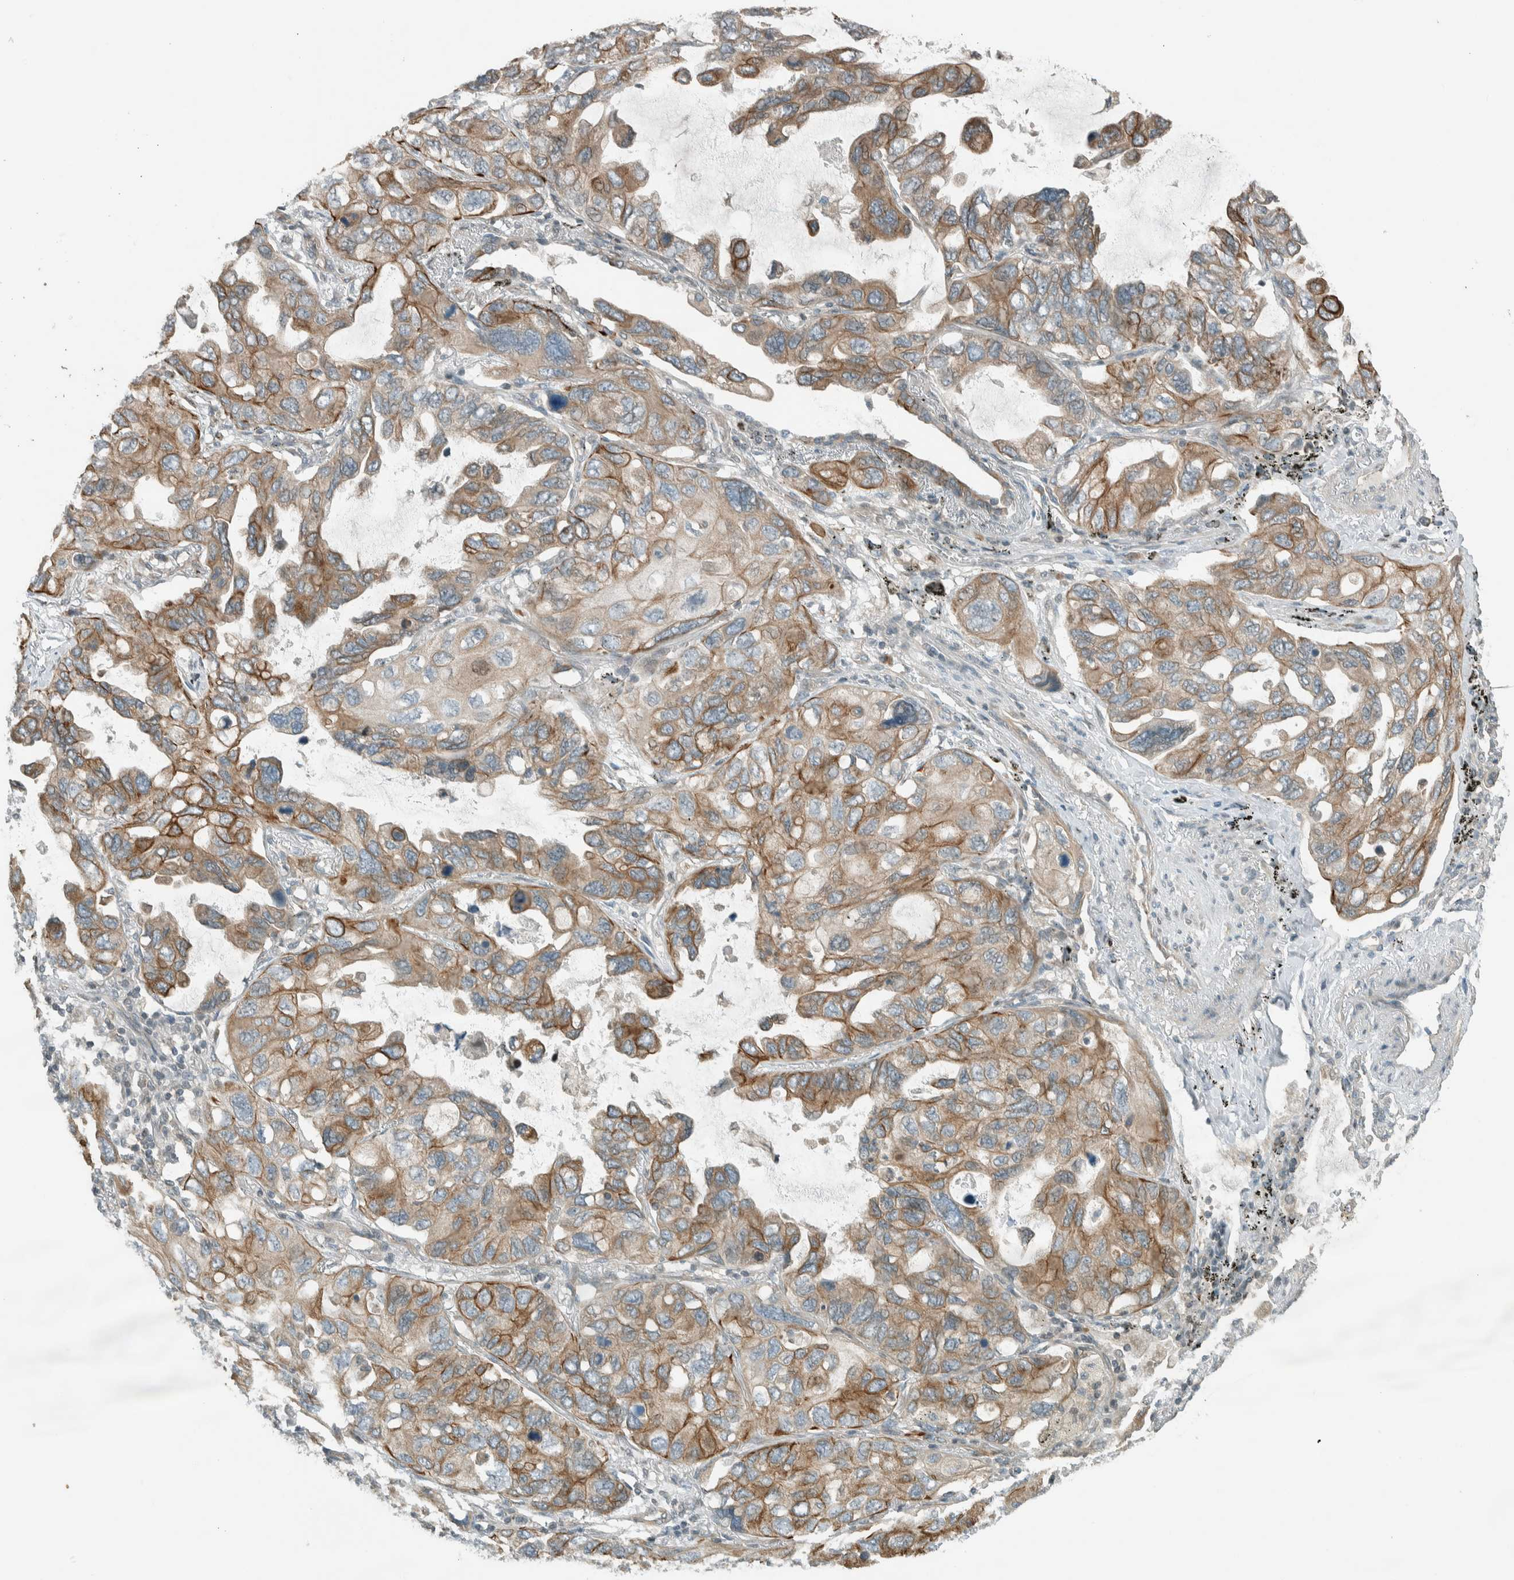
{"staining": {"intensity": "moderate", "quantity": ">75%", "location": "cytoplasmic/membranous"}, "tissue": "lung cancer", "cell_type": "Tumor cells", "image_type": "cancer", "snomed": [{"axis": "morphology", "description": "Squamous cell carcinoma, NOS"}, {"axis": "topography", "description": "Lung"}], "caption": "Protein analysis of squamous cell carcinoma (lung) tissue displays moderate cytoplasmic/membranous expression in approximately >75% of tumor cells. The staining is performed using DAB brown chromogen to label protein expression. The nuclei are counter-stained blue using hematoxylin.", "gene": "SEL1L", "patient": {"sex": "female", "age": 73}}